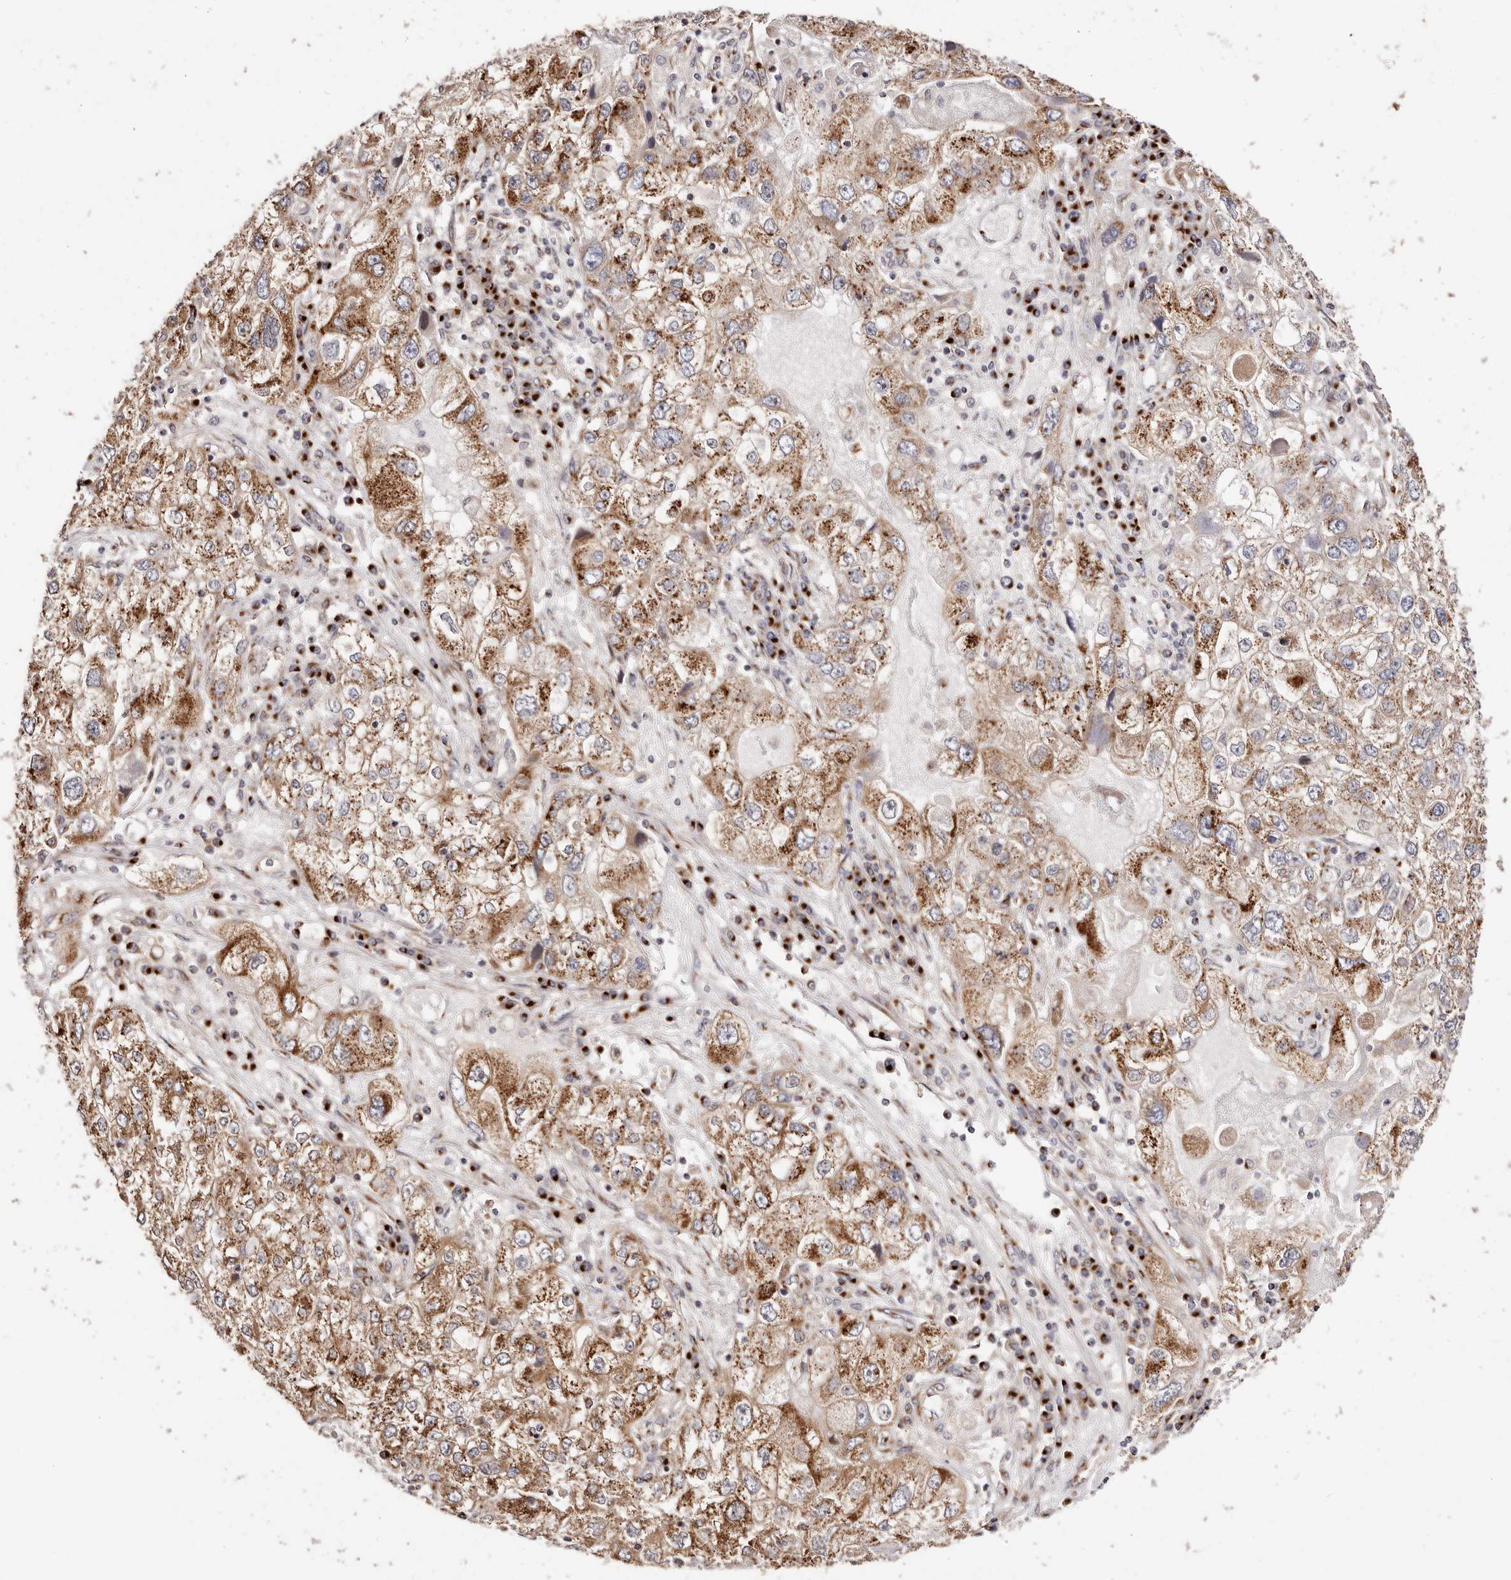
{"staining": {"intensity": "moderate", "quantity": ">75%", "location": "cytoplasmic/membranous"}, "tissue": "endometrial cancer", "cell_type": "Tumor cells", "image_type": "cancer", "snomed": [{"axis": "morphology", "description": "Adenocarcinoma, NOS"}, {"axis": "topography", "description": "Endometrium"}], "caption": "Immunohistochemistry (DAB (3,3'-diaminobenzidine)) staining of human endometrial adenocarcinoma demonstrates moderate cytoplasmic/membranous protein staining in approximately >75% of tumor cells.", "gene": "MAPK6", "patient": {"sex": "female", "age": 49}}